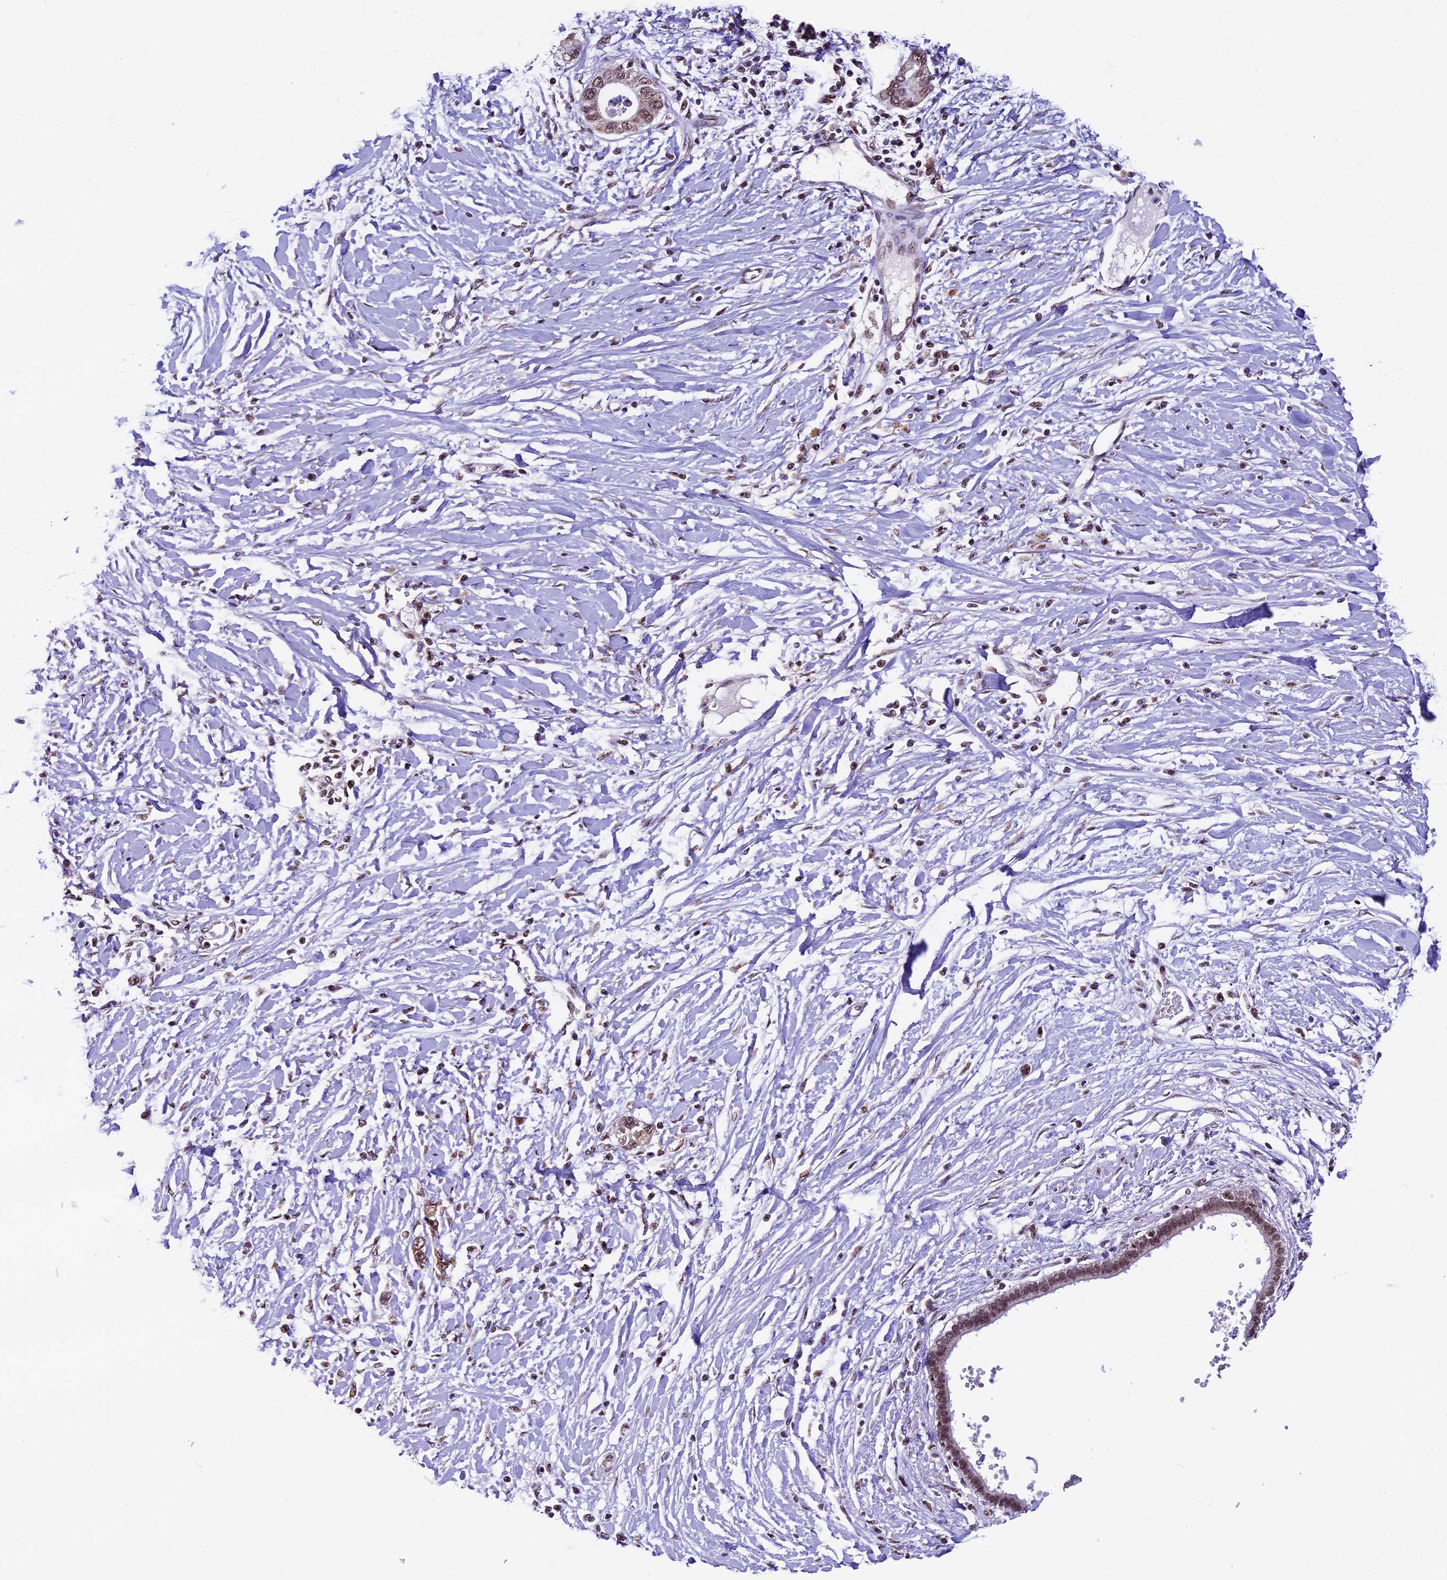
{"staining": {"intensity": "moderate", "quantity": ">75%", "location": "cytoplasmic/membranous,nuclear"}, "tissue": "pancreatic cancer", "cell_type": "Tumor cells", "image_type": "cancer", "snomed": [{"axis": "morphology", "description": "Normal tissue, NOS"}, {"axis": "morphology", "description": "Adenocarcinoma, NOS"}, {"axis": "topography", "description": "Pancreas"}, {"axis": "topography", "description": "Peripheral nerve tissue"}], "caption": "Immunohistochemical staining of human pancreatic cancer (adenocarcinoma) exhibits medium levels of moderate cytoplasmic/membranous and nuclear positivity in about >75% of tumor cells.", "gene": "CARS2", "patient": {"sex": "male", "age": 59}}